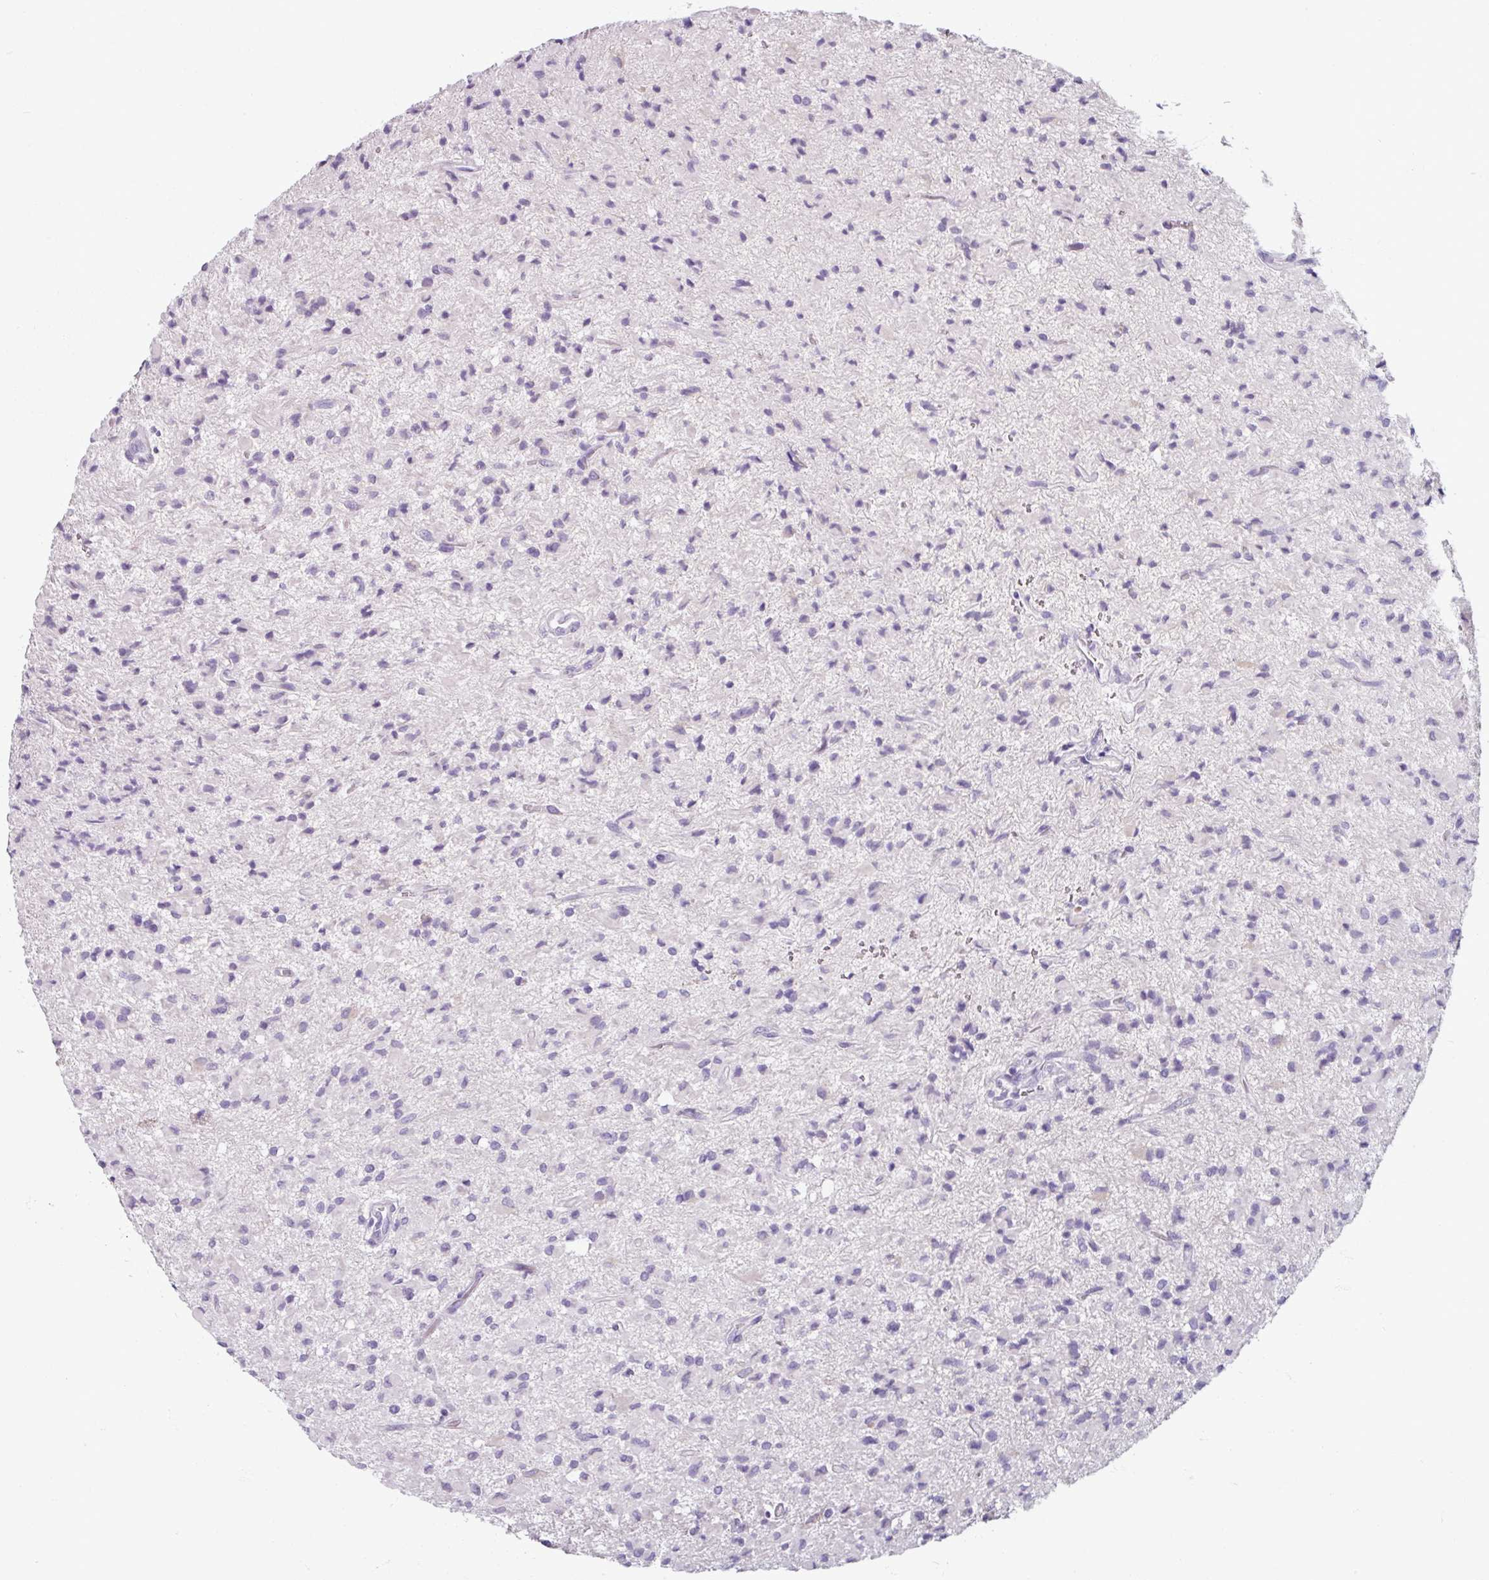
{"staining": {"intensity": "negative", "quantity": "none", "location": "none"}, "tissue": "glioma", "cell_type": "Tumor cells", "image_type": "cancer", "snomed": [{"axis": "morphology", "description": "Glioma, malignant, Low grade"}, {"axis": "topography", "description": "Brain"}], "caption": "High magnification brightfield microscopy of glioma stained with DAB (3,3'-diaminobenzidine) (brown) and counterstained with hematoxylin (blue): tumor cells show no significant positivity.", "gene": "SMIM11", "patient": {"sex": "female", "age": 33}}